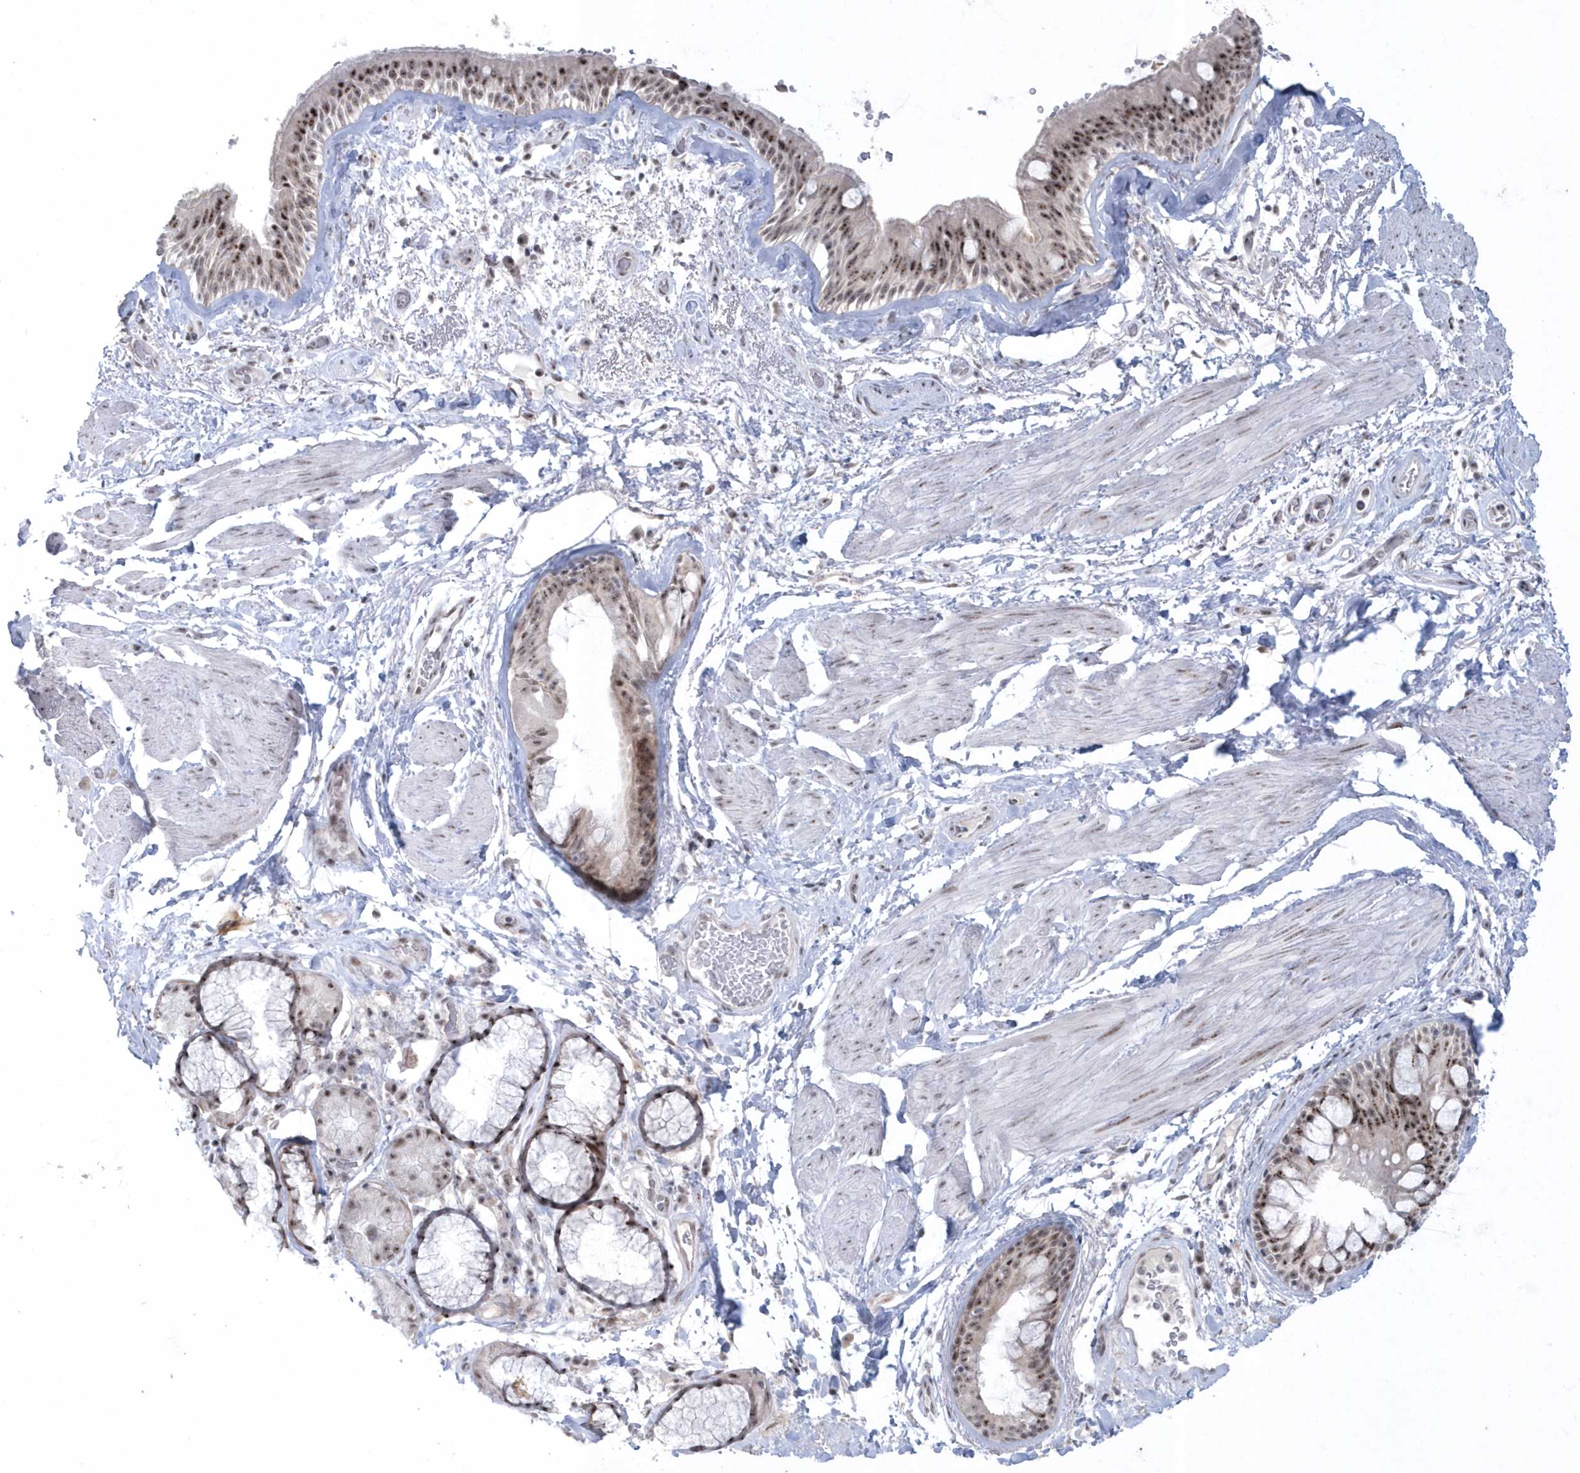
{"staining": {"intensity": "moderate", "quantity": "25%-75%", "location": "nuclear"}, "tissue": "bronchus", "cell_type": "Respiratory epithelial cells", "image_type": "normal", "snomed": [{"axis": "morphology", "description": "Normal tissue, NOS"}, {"axis": "topography", "description": "Cartilage tissue"}], "caption": "Immunohistochemistry (IHC) staining of unremarkable bronchus, which demonstrates medium levels of moderate nuclear staining in approximately 25%-75% of respiratory epithelial cells indicating moderate nuclear protein positivity. The staining was performed using DAB (brown) for protein detection and nuclei were counterstained in hematoxylin (blue).", "gene": "KDM6B", "patient": {"sex": "female", "age": 63}}